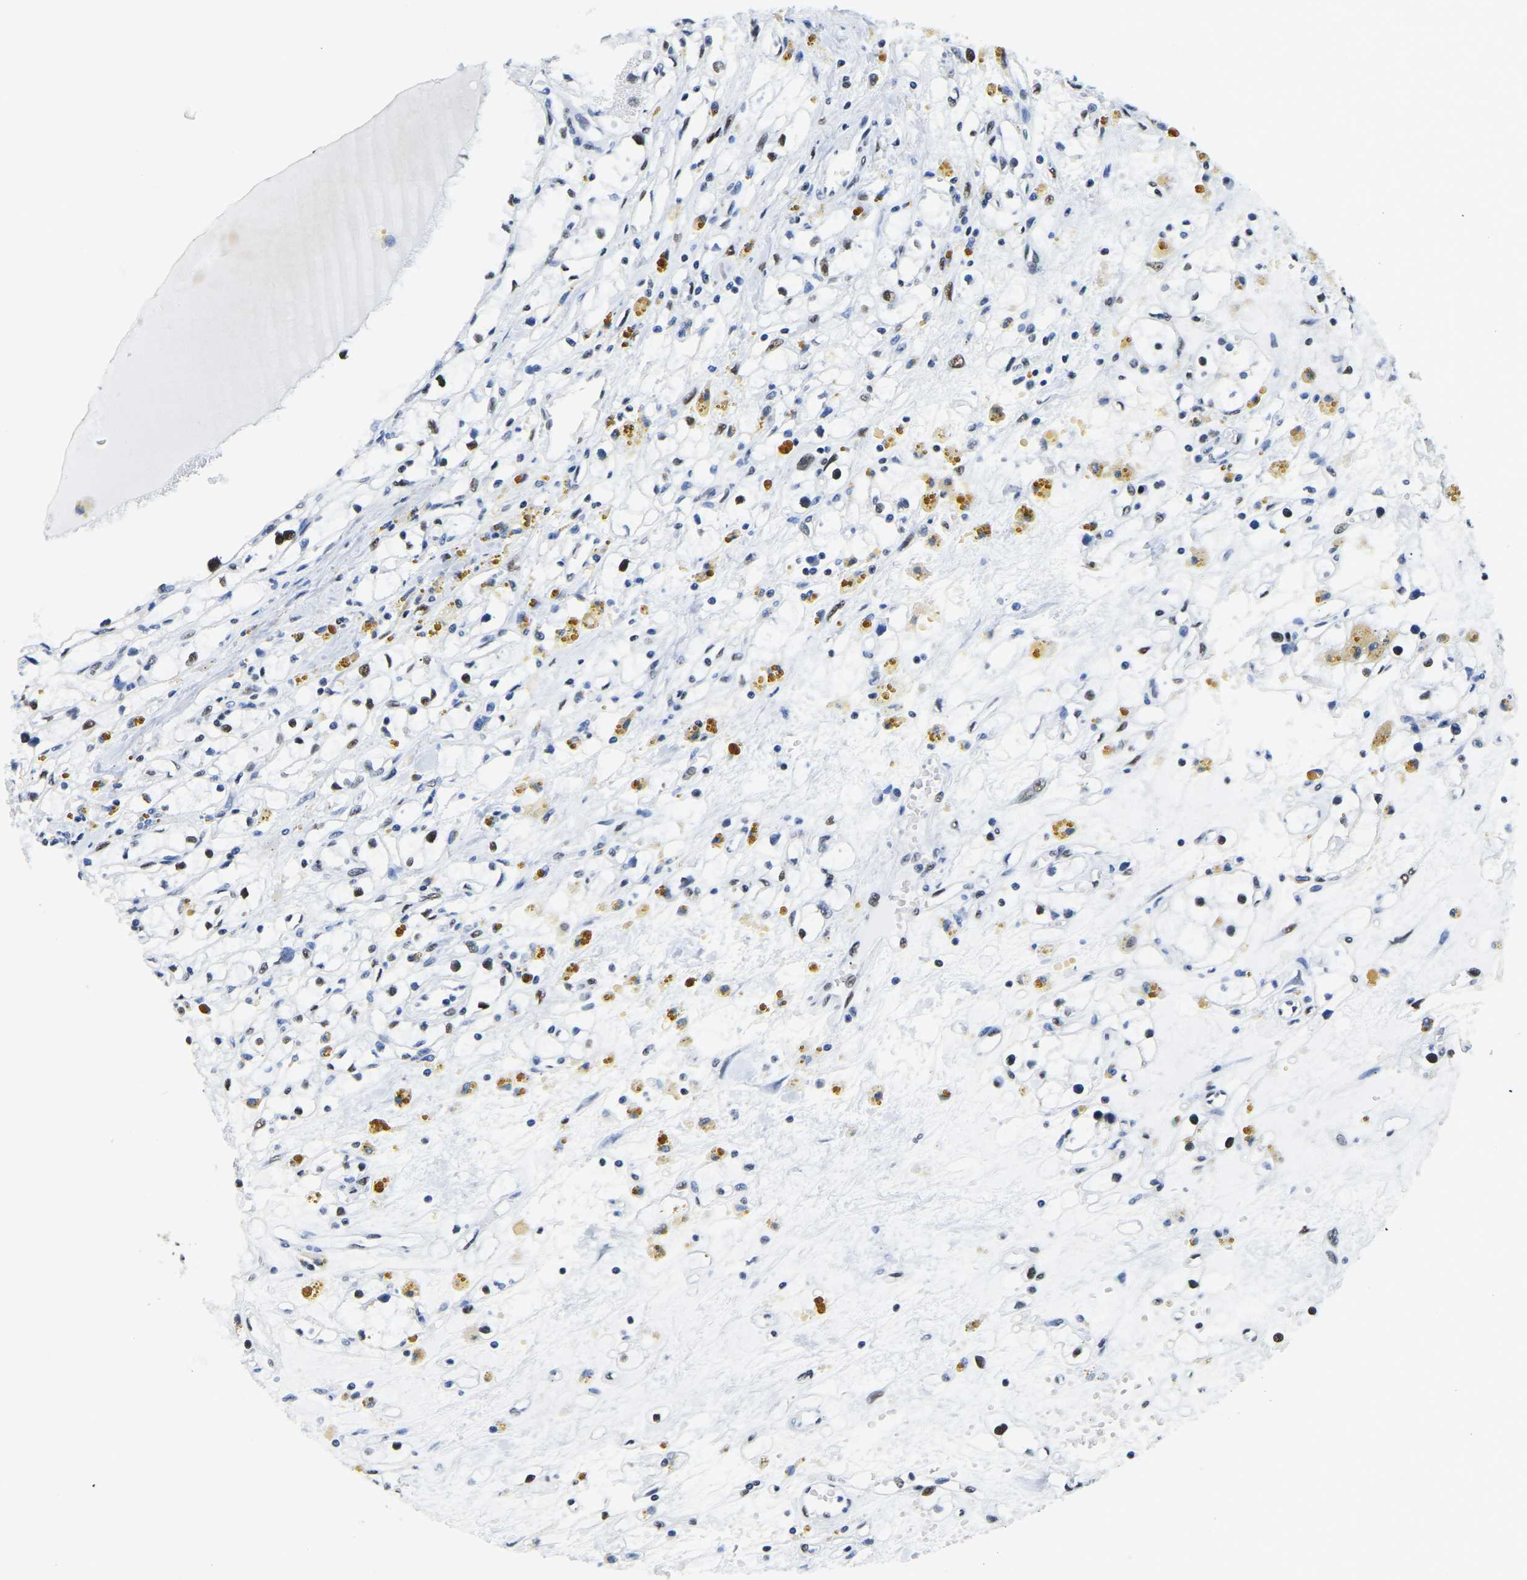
{"staining": {"intensity": "moderate", "quantity": "<25%", "location": "nuclear"}, "tissue": "renal cancer", "cell_type": "Tumor cells", "image_type": "cancer", "snomed": [{"axis": "morphology", "description": "Adenocarcinoma, NOS"}, {"axis": "topography", "description": "Kidney"}], "caption": "Renal adenocarcinoma stained with DAB (3,3'-diaminobenzidine) immunohistochemistry (IHC) exhibits low levels of moderate nuclear positivity in approximately <25% of tumor cells.", "gene": "UBA1", "patient": {"sex": "male", "age": 56}}